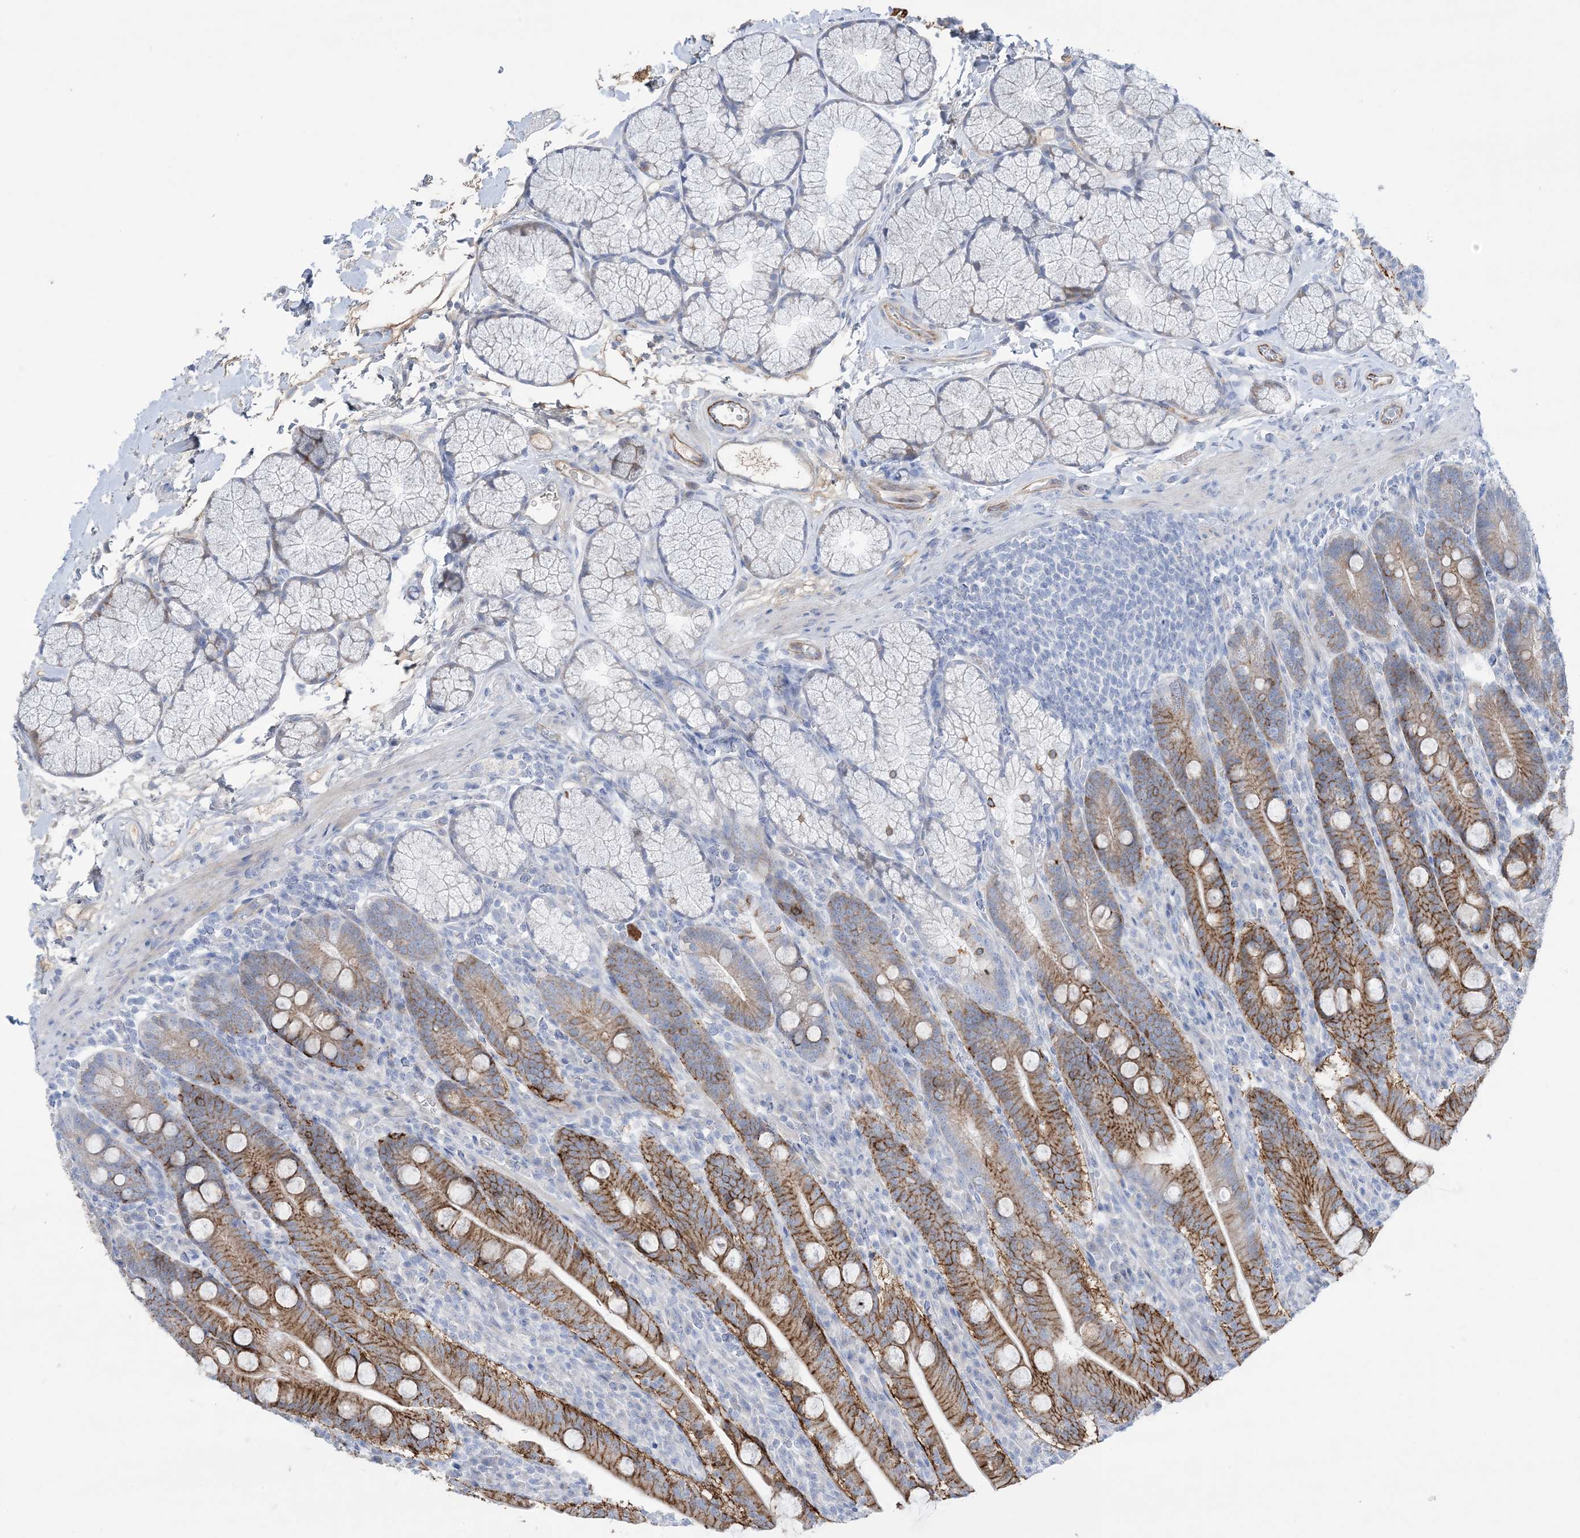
{"staining": {"intensity": "strong", "quantity": ">75%", "location": "cytoplasmic/membranous"}, "tissue": "duodenum", "cell_type": "Glandular cells", "image_type": "normal", "snomed": [{"axis": "morphology", "description": "Normal tissue, NOS"}, {"axis": "topography", "description": "Duodenum"}], "caption": "This photomicrograph reveals immunohistochemistry staining of unremarkable human duodenum, with high strong cytoplasmic/membranous expression in approximately >75% of glandular cells.", "gene": "ATP11C", "patient": {"sex": "male", "age": 35}}